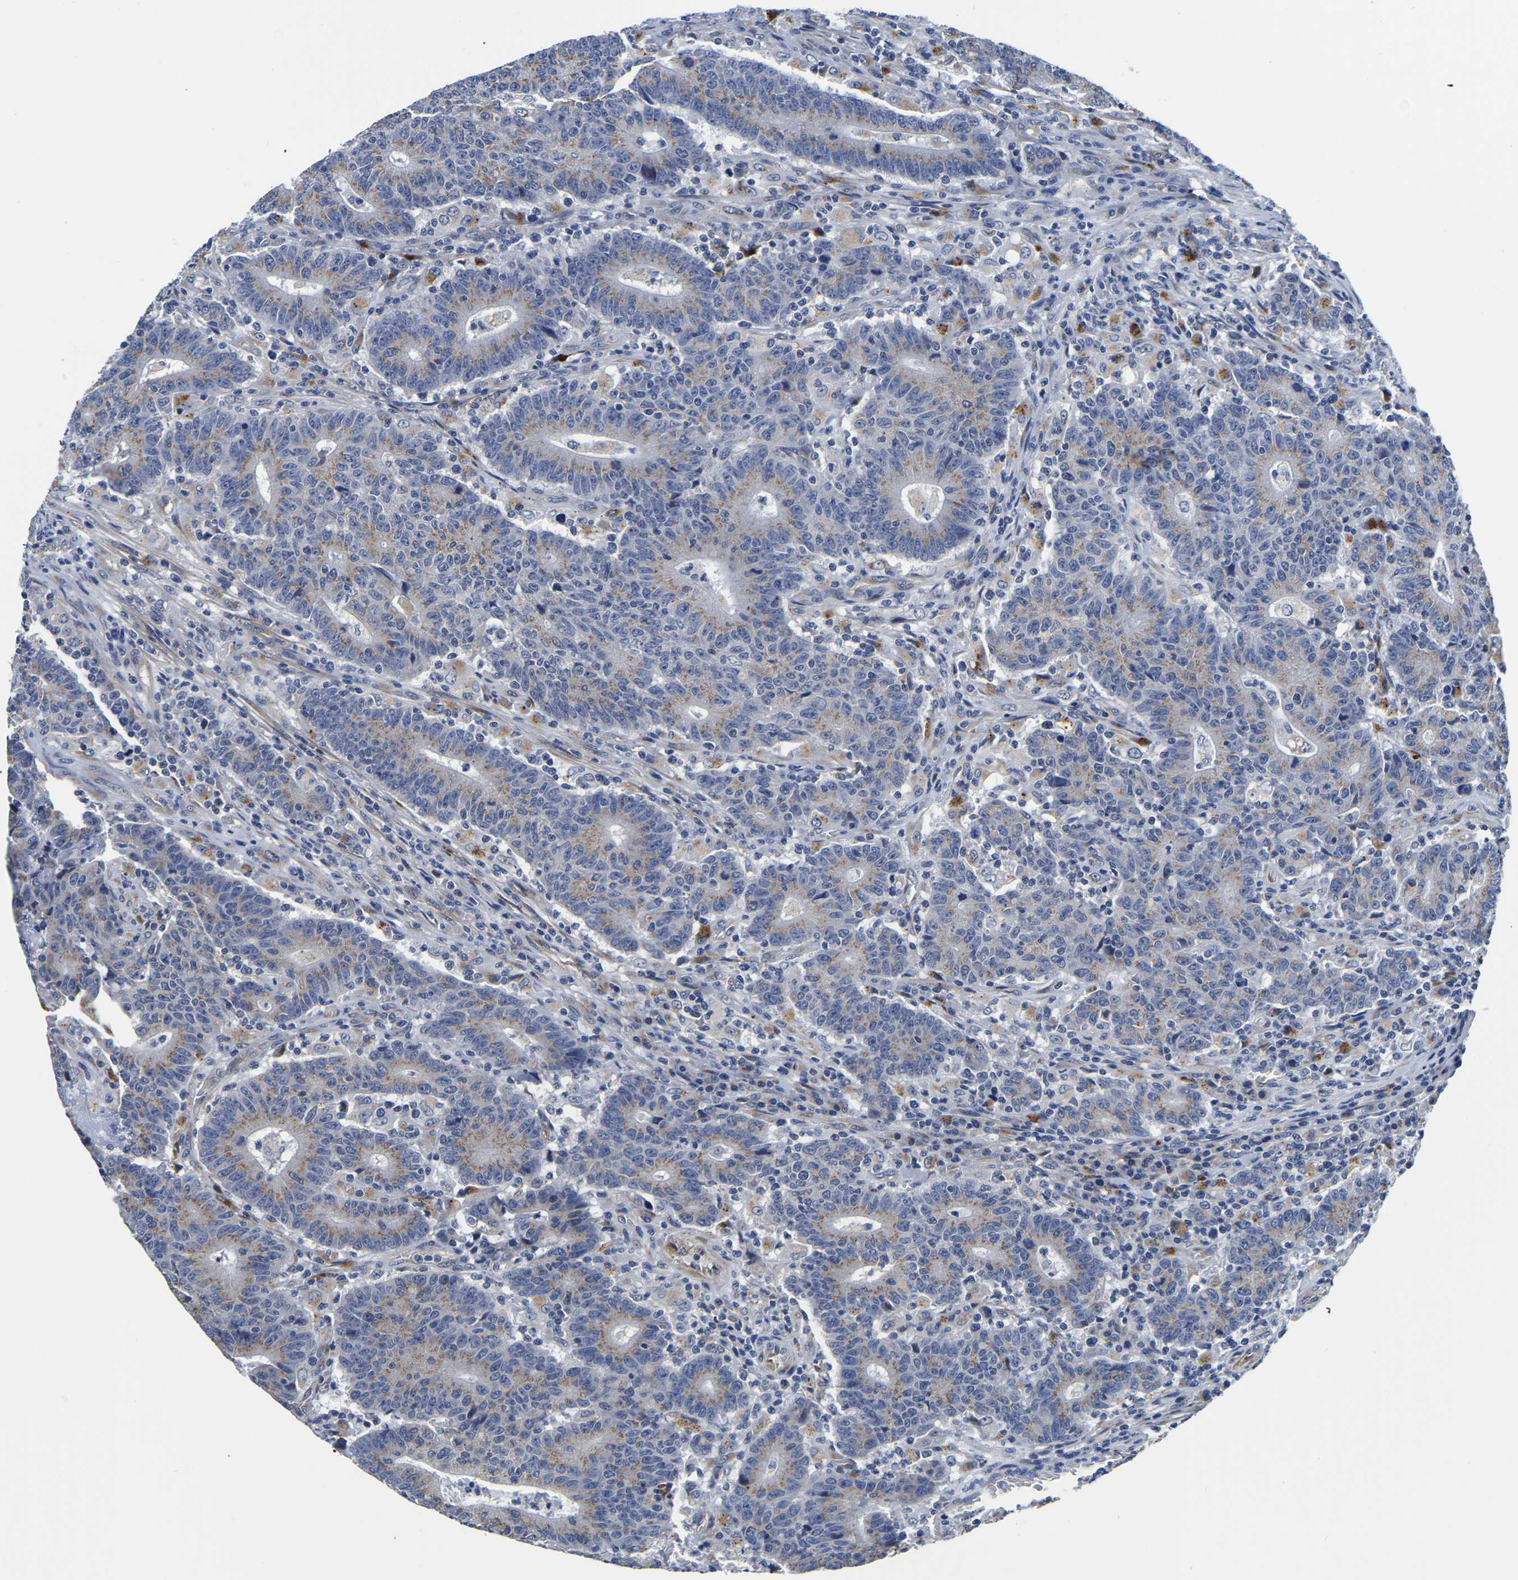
{"staining": {"intensity": "weak", "quantity": ">75%", "location": "cytoplasmic/membranous"}, "tissue": "colorectal cancer", "cell_type": "Tumor cells", "image_type": "cancer", "snomed": [{"axis": "morphology", "description": "Normal tissue, NOS"}, {"axis": "morphology", "description": "Adenocarcinoma, NOS"}, {"axis": "topography", "description": "Colon"}], "caption": "The image displays a brown stain indicating the presence of a protein in the cytoplasmic/membranous of tumor cells in adenocarcinoma (colorectal).", "gene": "PDLIM7", "patient": {"sex": "female", "age": 75}}